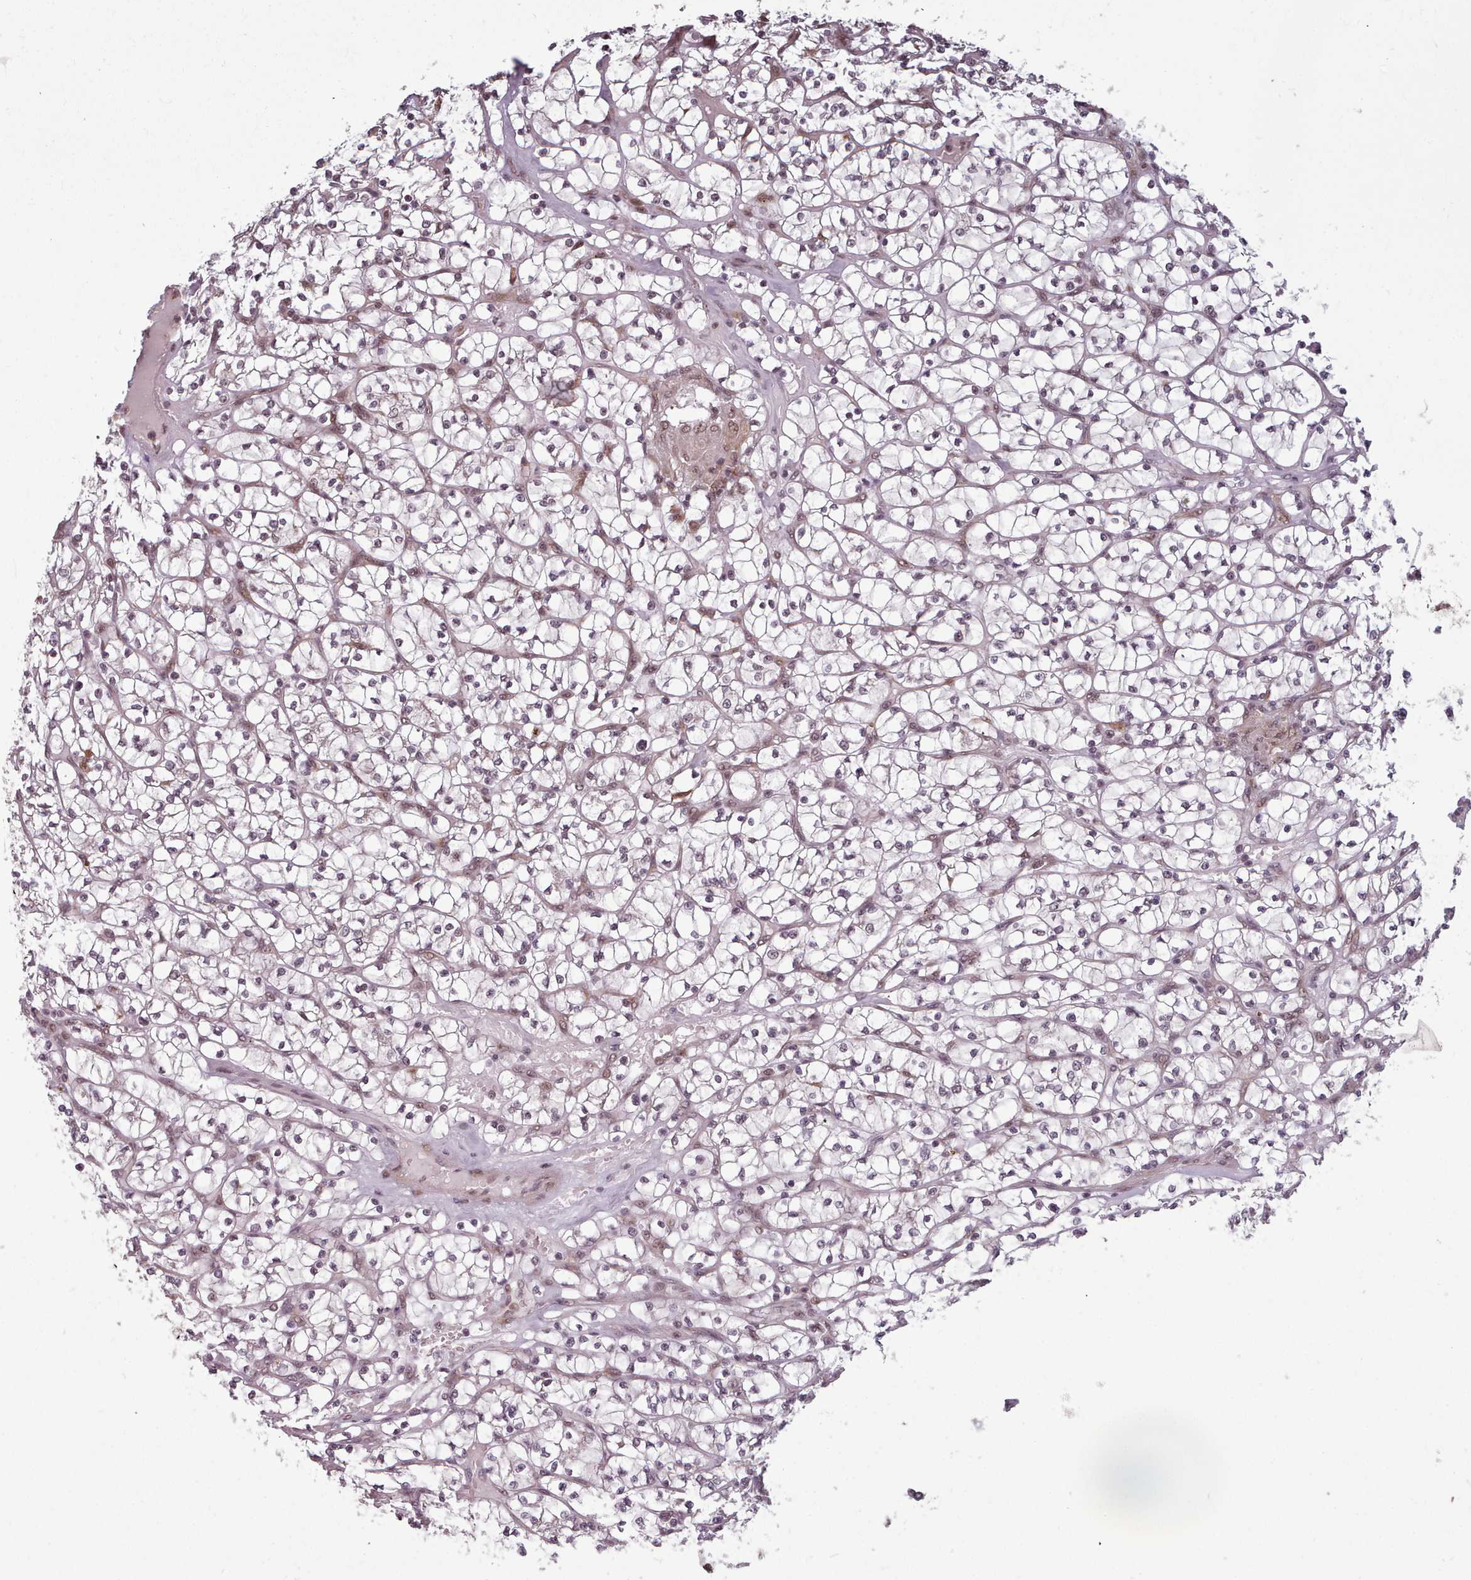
{"staining": {"intensity": "negative", "quantity": "none", "location": "none"}, "tissue": "renal cancer", "cell_type": "Tumor cells", "image_type": "cancer", "snomed": [{"axis": "morphology", "description": "Adenocarcinoma, NOS"}, {"axis": "topography", "description": "Kidney"}], "caption": "This is a image of immunohistochemistry staining of renal cancer, which shows no staining in tumor cells.", "gene": "DHX8", "patient": {"sex": "female", "age": 64}}